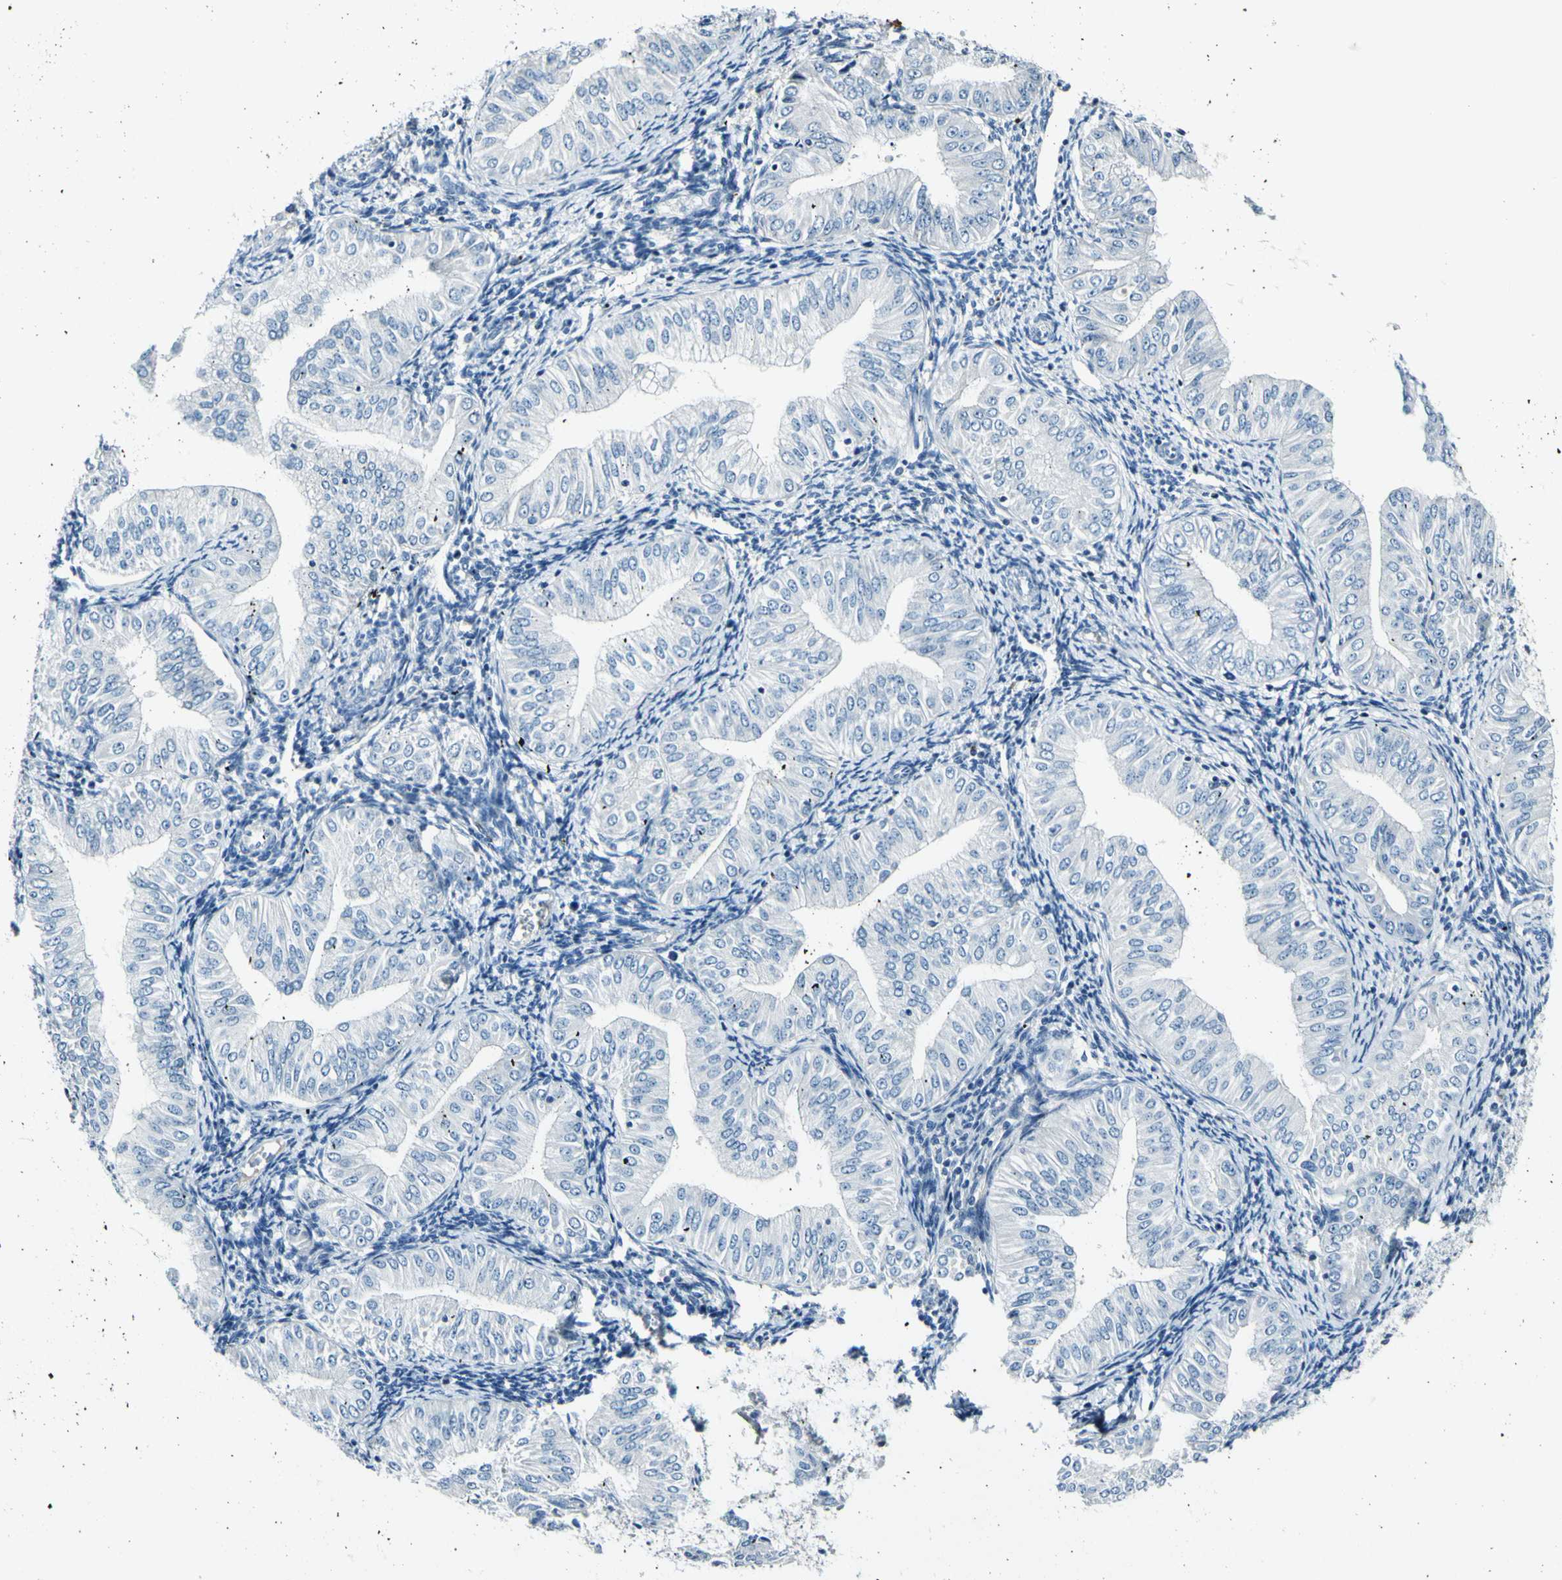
{"staining": {"intensity": "negative", "quantity": "none", "location": "none"}, "tissue": "endometrial cancer", "cell_type": "Tumor cells", "image_type": "cancer", "snomed": [{"axis": "morphology", "description": "Normal tissue, NOS"}, {"axis": "morphology", "description": "Adenocarcinoma, NOS"}, {"axis": "topography", "description": "Endometrium"}], "caption": "This is a micrograph of IHC staining of endometrial cancer (adenocarcinoma), which shows no positivity in tumor cells.", "gene": "COL6A3", "patient": {"sex": "female", "age": 53}}